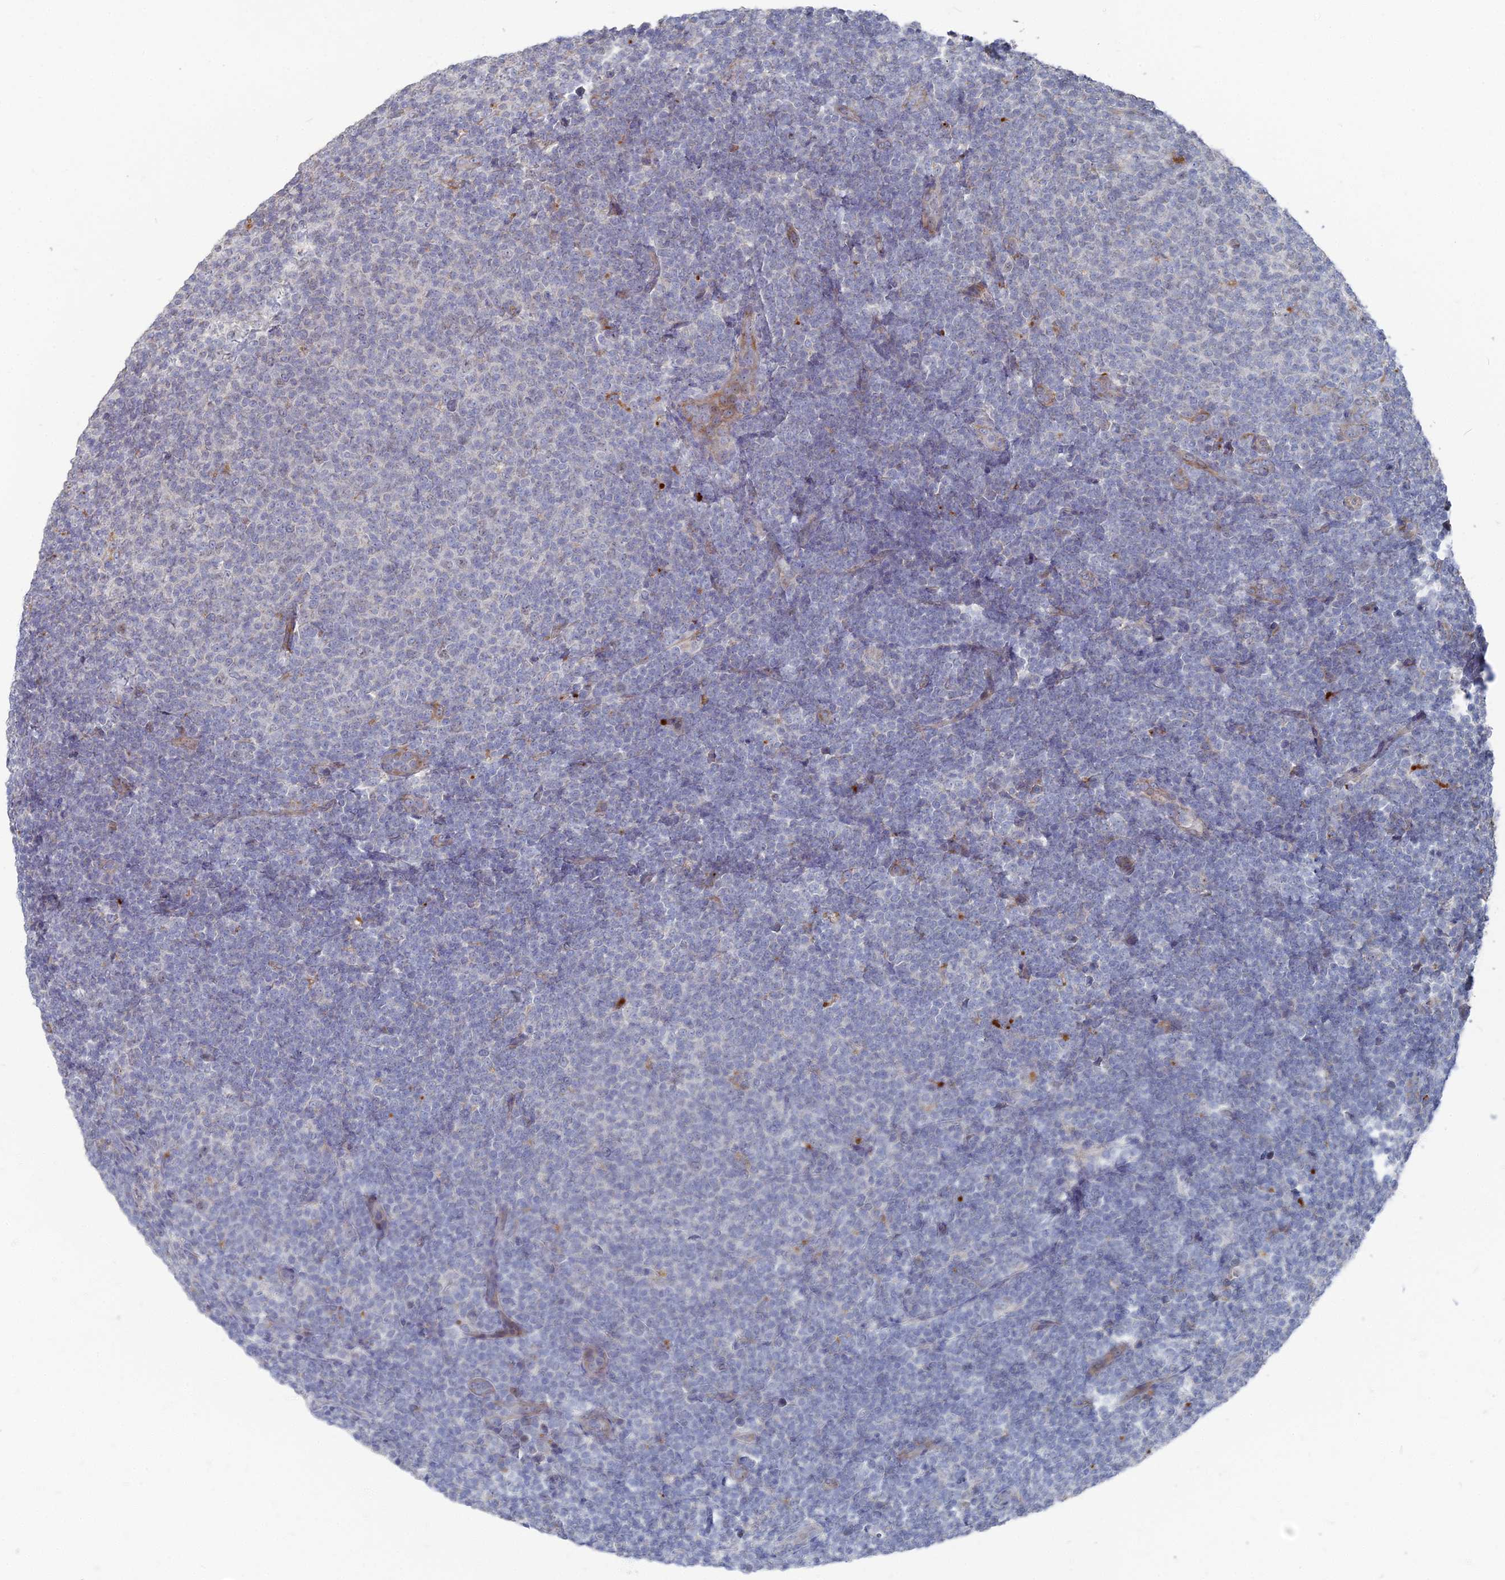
{"staining": {"intensity": "negative", "quantity": "none", "location": "none"}, "tissue": "lymphoma", "cell_type": "Tumor cells", "image_type": "cancer", "snomed": [{"axis": "morphology", "description": "Malignant lymphoma, non-Hodgkin's type, Low grade"}, {"axis": "topography", "description": "Lymph node"}], "caption": "IHC of human malignant lymphoma, non-Hodgkin's type (low-grade) reveals no expression in tumor cells. Nuclei are stained in blue.", "gene": "TMEM128", "patient": {"sex": "male", "age": 66}}